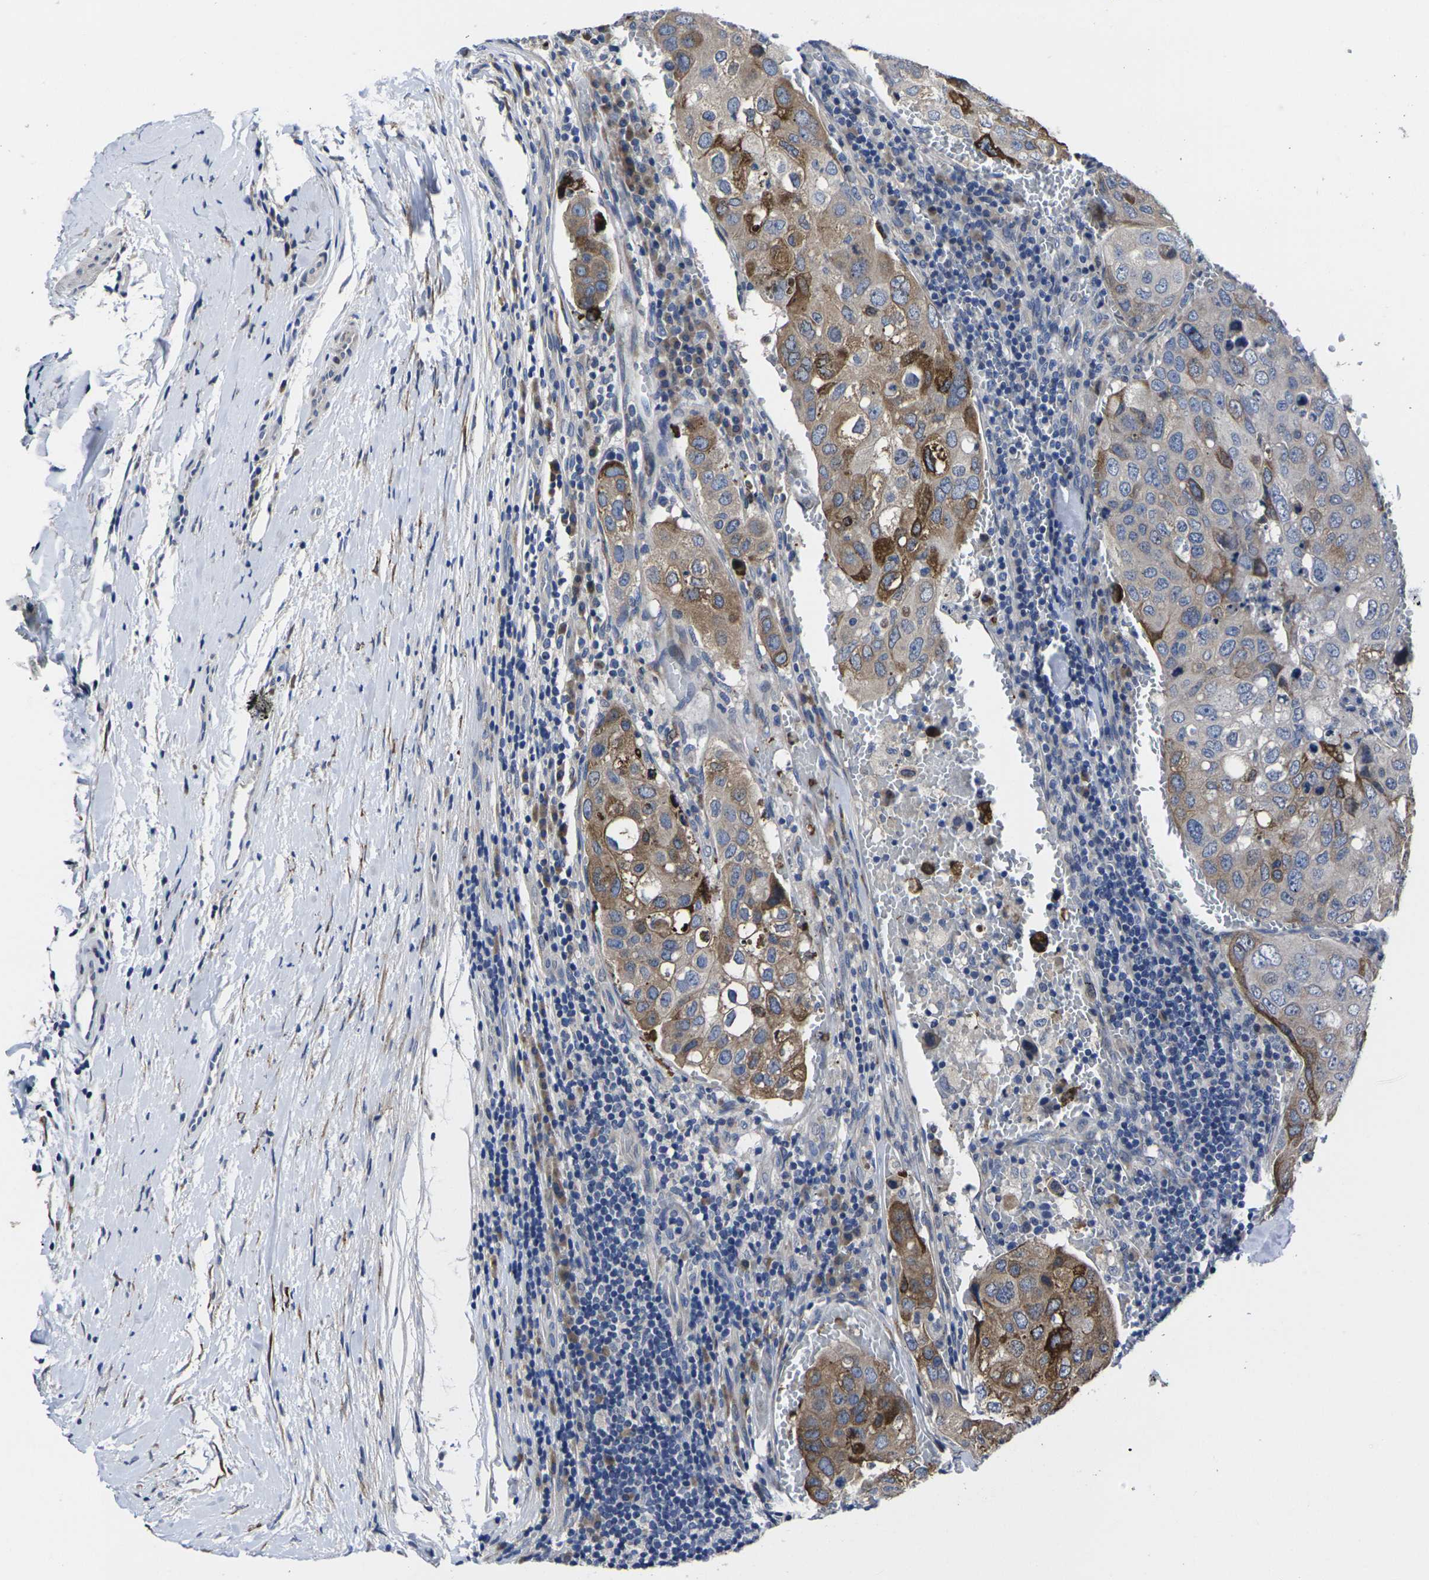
{"staining": {"intensity": "moderate", "quantity": ">75%", "location": "cytoplasmic/membranous"}, "tissue": "urothelial cancer", "cell_type": "Tumor cells", "image_type": "cancer", "snomed": [{"axis": "morphology", "description": "Urothelial carcinoma, High grade"}, {"axis": "topography", "description": "Lymph node"}, {"axis": "topography", "description": "Urinary bladder"}], "caption": "IHC staining of urothelial cancer, which reveals medium levels of moderate cytoplasmic/membranous positivity in approximately >75% of tumor cells indicating moderate cytoplasmic/membranous protein positivity. The staining was performed using DAB (brown) for protein detection and nuclei were counterstained in hematoxylin (blue).", "gene": "CYP2C8", "patient": {"sex": "male", "age": 51}}